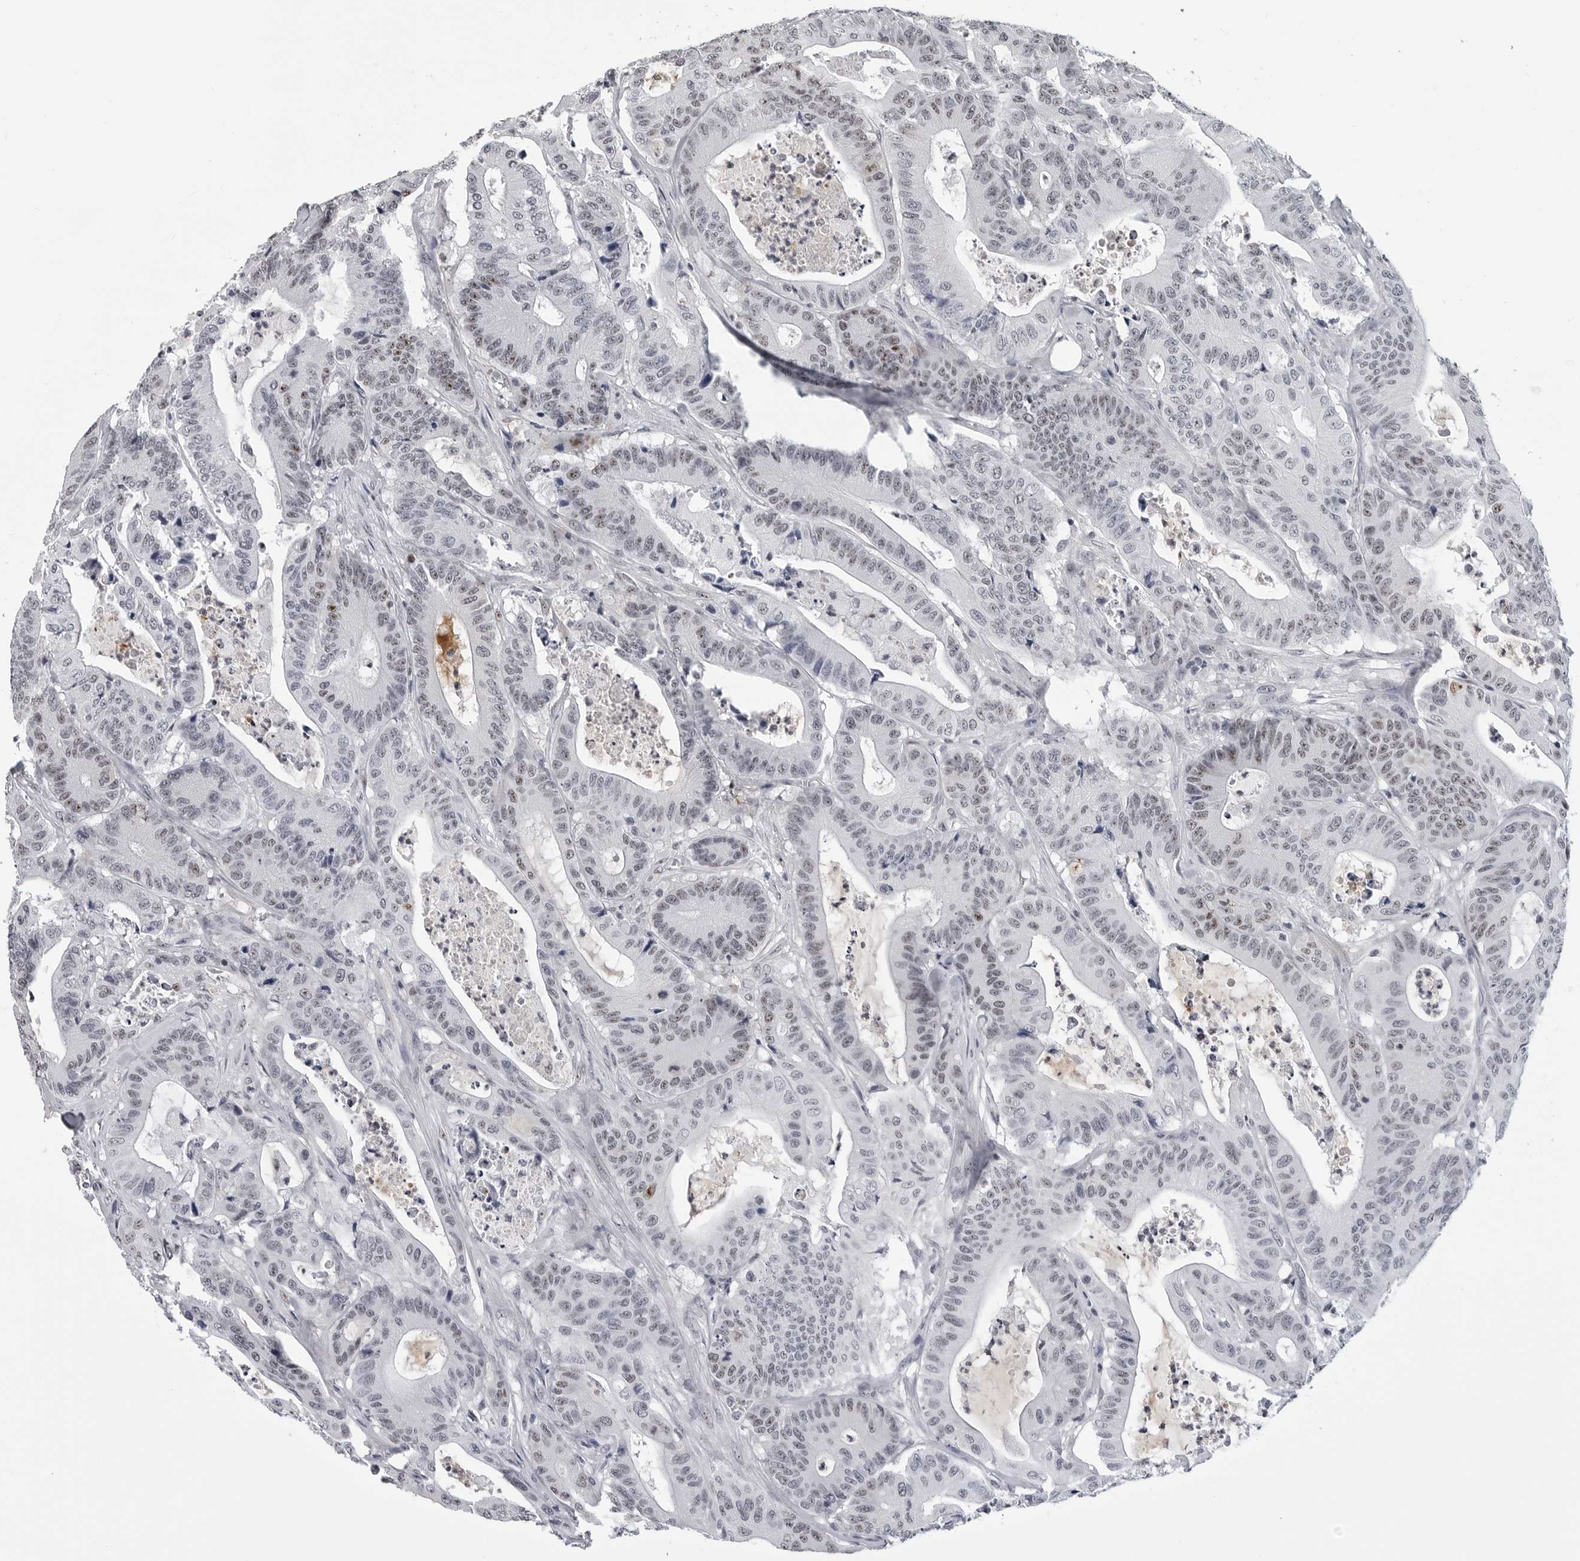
{"staining": {"intensity": "moderate", "quantity": "25%-75%", "location": "nuclear"}, "tissue": "colorectal cancer", "cell_type": "Tumor cells", "image_type": "cancer", "snomed": [{"axis": "morphology", "description": "Adenocarcinoma, NOS"}, {"axis": "topography", "description": "Colon"}], "caption": "Immunohistochemistry (IHC) of adenocarcinoma (colorectal) shows medium levels of moderate nuclear staining in about 25%-75% of tumor cells. The staining was performed using DAB (3,3'-diaminobenzidine), with brown indicating positive protein expression. Nuclei are stained blue with hematoxylin.", "gene": "GNL2", "patient": {"sex": "female", "age": 84}}